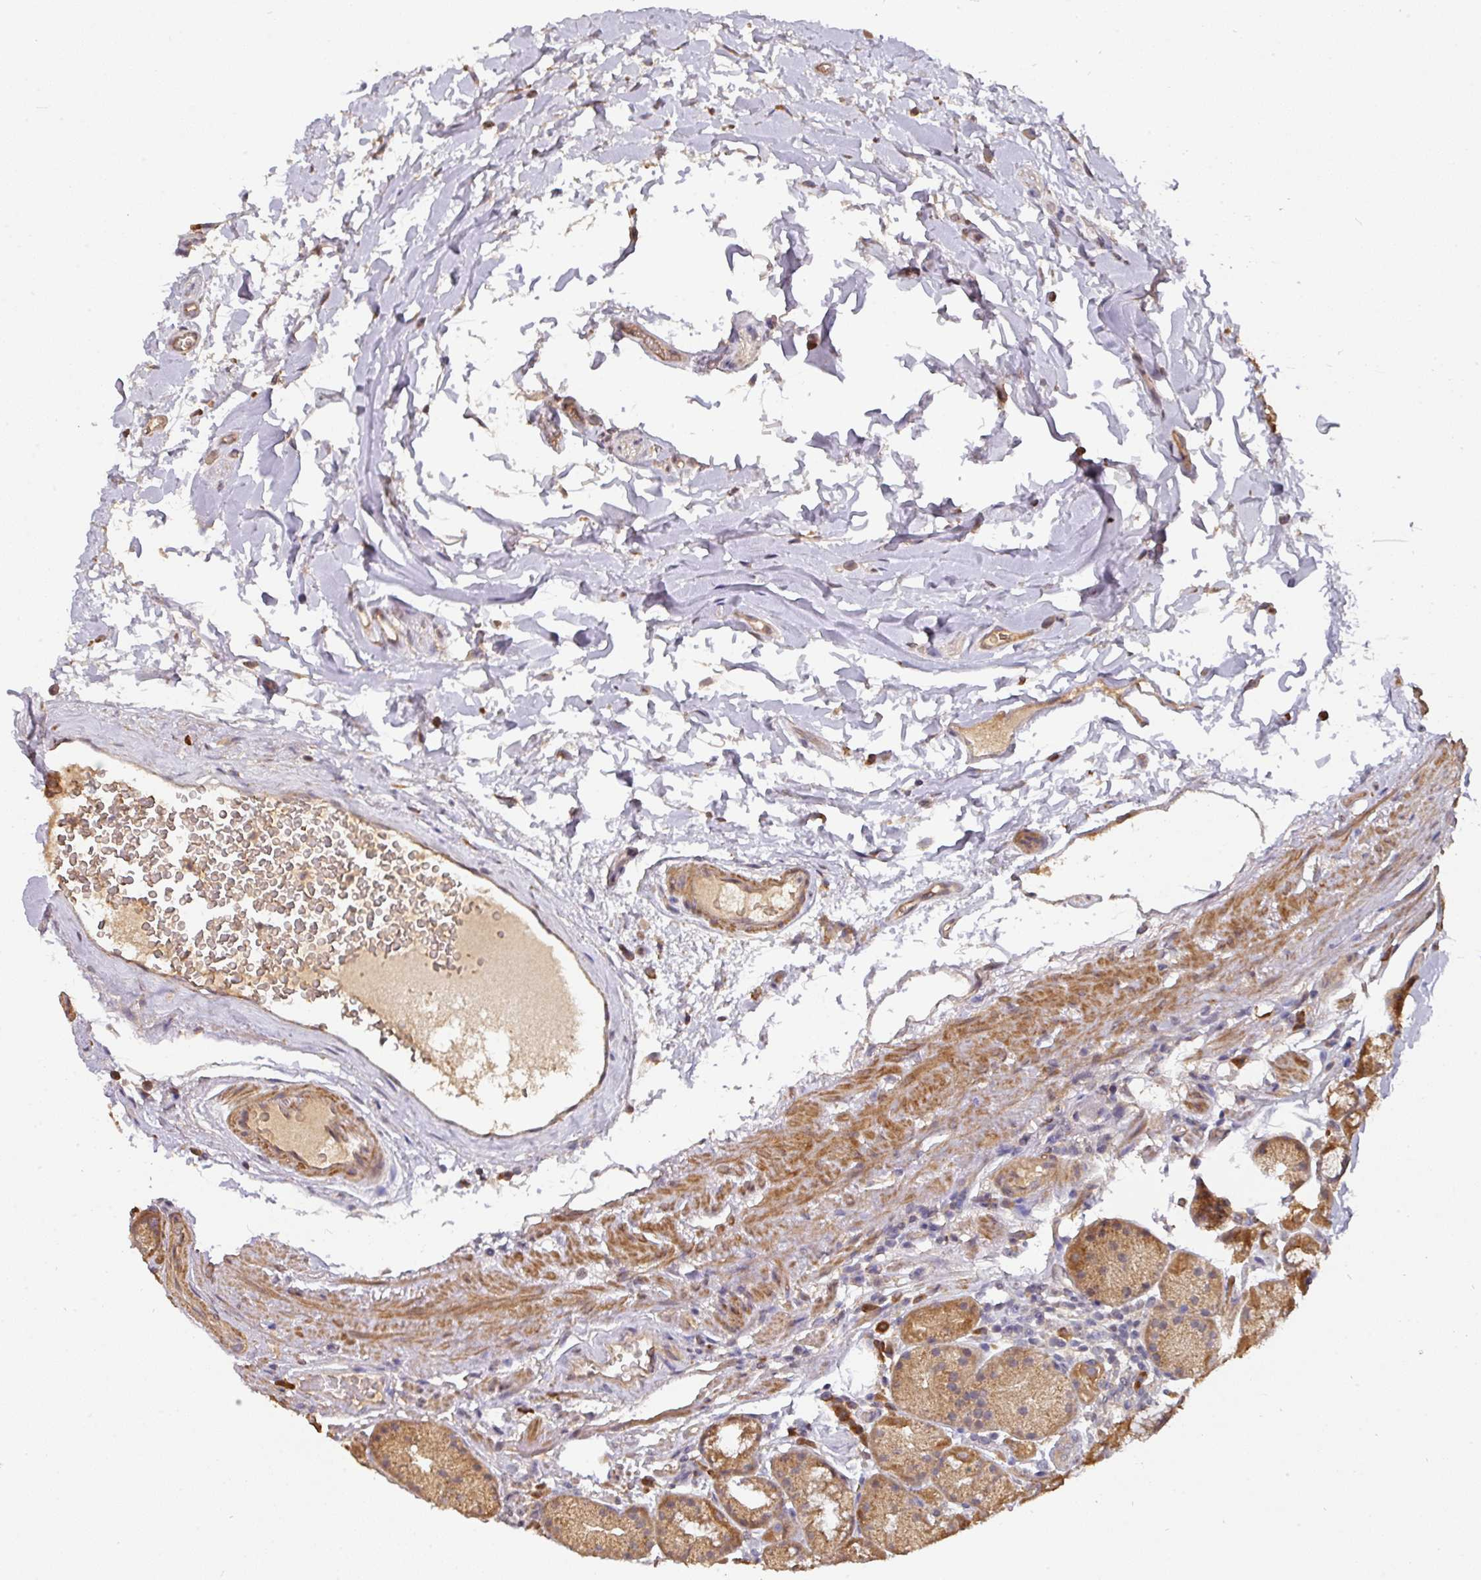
{"staining": {"intensity": "moderate", "quantity": ">75%", "location": "cytoplasmic/membranous"}, "tissue": "stomach", "cell_type": "Glandular cells", "image_type": "normal", "snomed": [{"axis": "morphology", "description": "Normal tissue, NOS"}, {"axis": "topography", "description": "Stomach, lower"}], "caption": "IHC staining of unremarkable stomach, which exhibits medium levels of moderate cytoplasmic/membranous expression in about >75% of glandular cells indicating moderate cytoplasmic/membranous protein staining. The staining was performed using DAB (3,3'-diaminobenzidine) (brown) for protein detection and nuclei were counterstained in hematoxylin (blue).", "gene": "ACVR2B", "patient": {"sex": "male", "age": 67}}